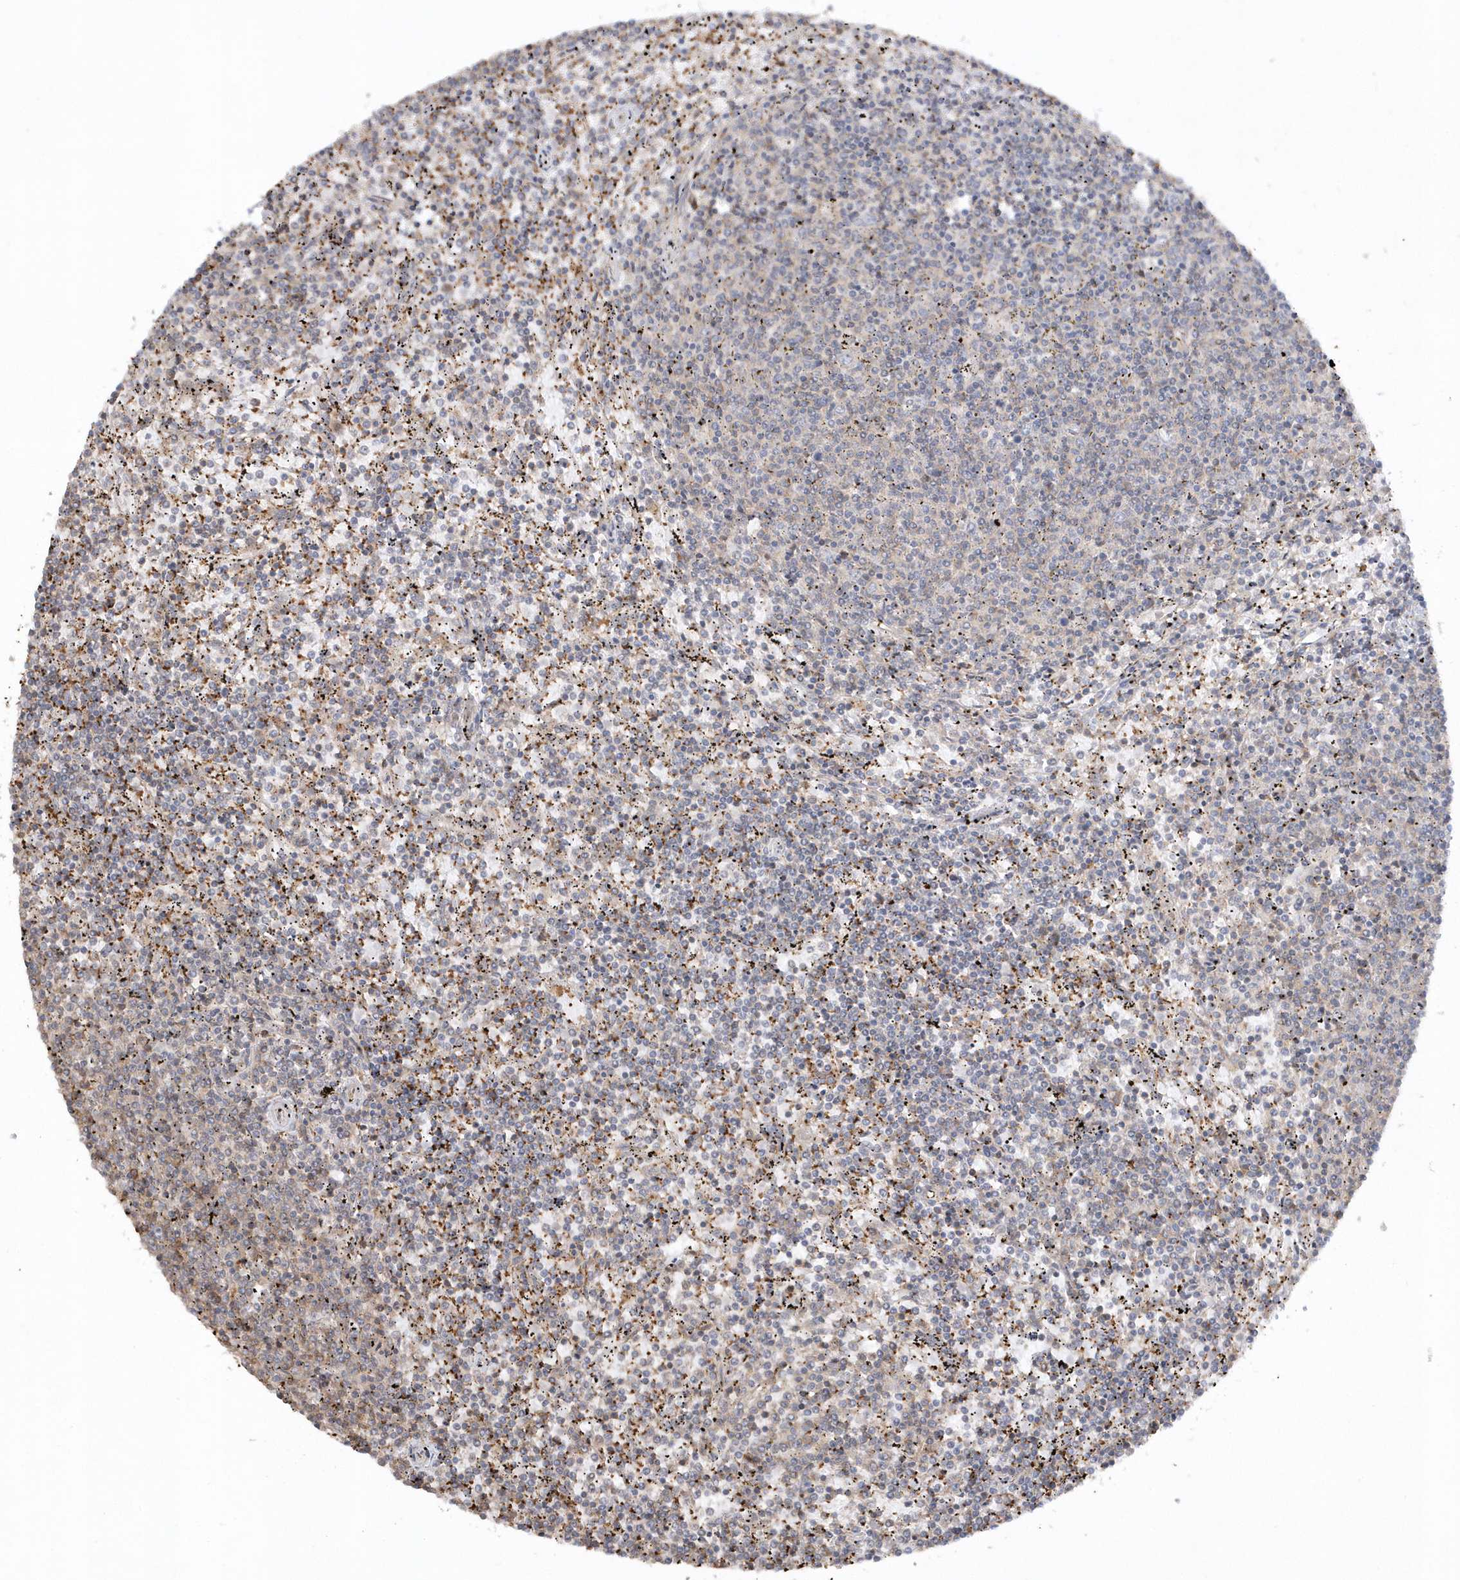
{"staining": {"intensity": "weak", "quantity": "<25%", "location": "cytoplasmic/membranous"}, "tissue": "lymphoma", "cell_type": "Tumor cells", "image_type": "cancer", "snomed": [{"axis": "morphology", "description": "Malignant lymphoma, non-Hodgkin's type, Low grade"}, {"axis": "topography", "description": "Spleen"}], "caption": "A photomicrograph of lymphoma stained for a protein exhibits no brown staining in tumor cells.", "gene": "BSN", "patient": {"sex": "female", "age": 50}}